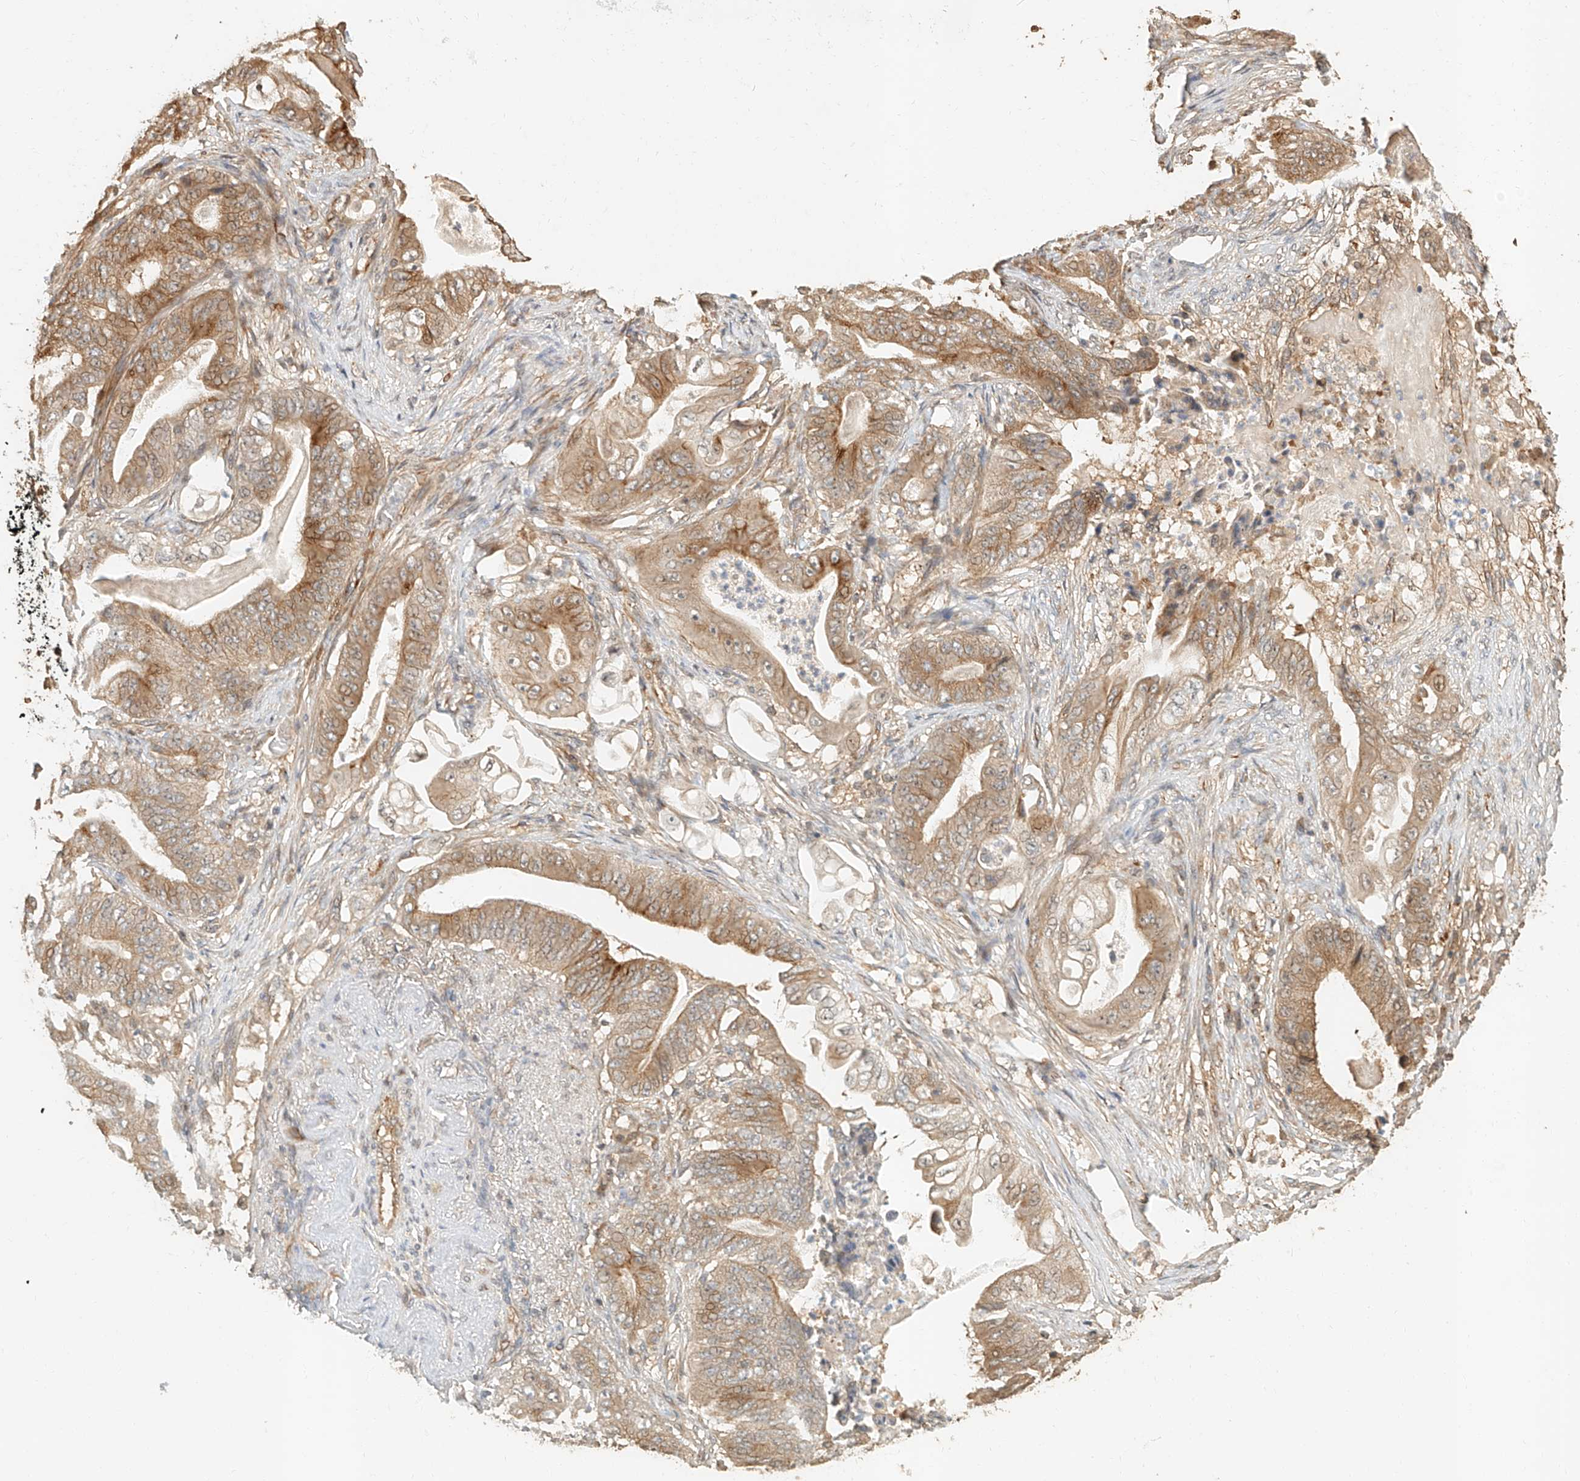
{"staining": {"intensity": "moderate", "quantity": ">75%", "location": "cytoplasmic/membranous"}, "tissue": "stomach cancer", "cell_type": "Tumor cells", "image_type": "cancer", "snomed": [{"axis": "morphology", "description": "Adenocarcinoma, NOS"}, {"axis": "topography", "description": "Stomach"}], "caption": "Protein staining reveals moderate cytoplasmic/membranous expression in about >75% of tumor cells in stomach cancer (adenocarcinoma).", "gene": "NAP1L1", "patient": {"sex": "female", "age": 73}}